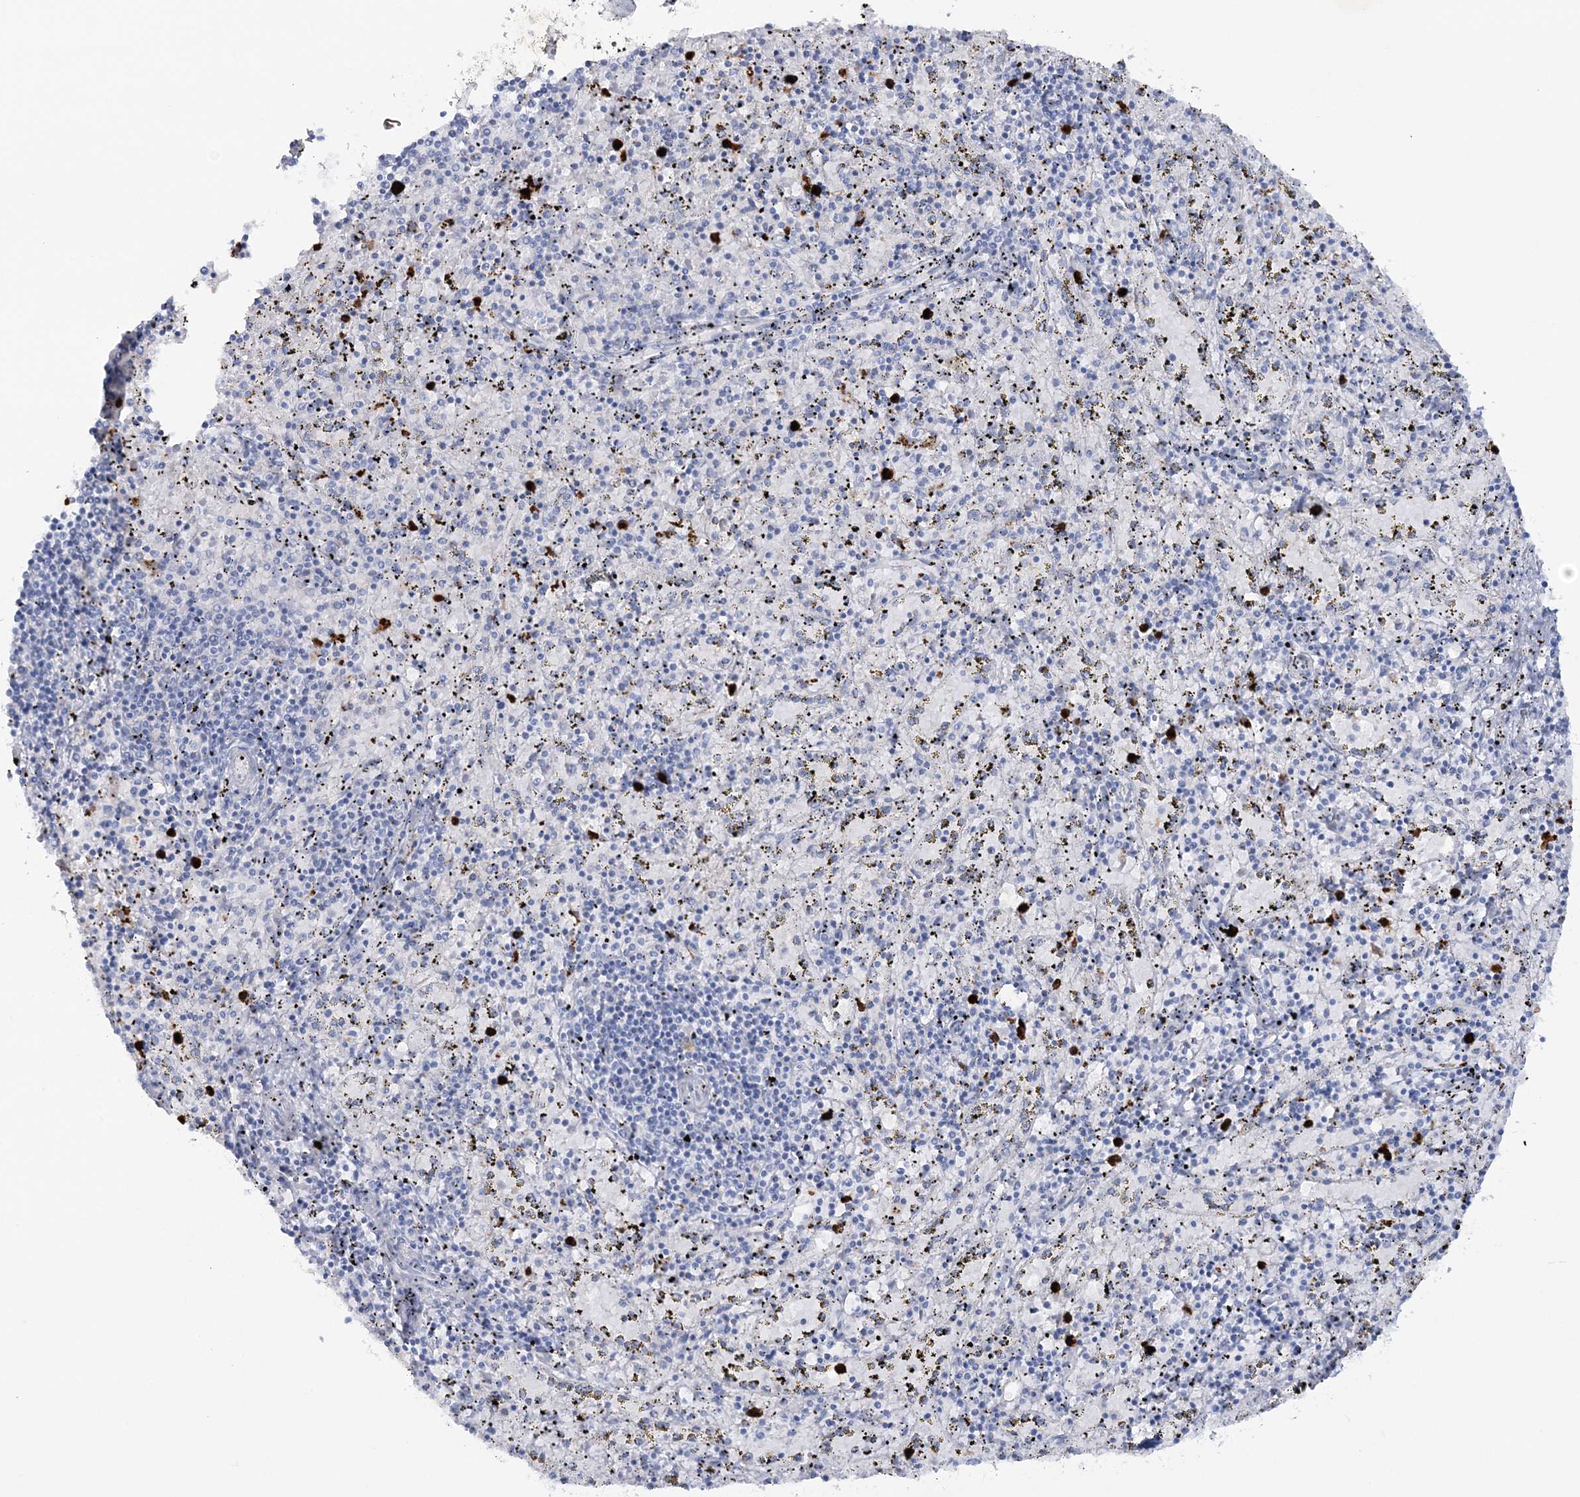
{"staining": {"intensity": "negative", "quantity": "none", "location": "none"}, "tissue": "spleen", "cell_type": "Cells in red pulp", "image_type": "normal", "snomed": [{"axis": "morphology", "description": "Normal tissue, NOS"}, {"axis": "topography", "description": "Spleen"}], "caption": "Protein analysis of unremarkable spleen shows no significant positivity in cells in red pulp.", "gene": "WDSUB1", "patient": {"sex": "male", "age": 11}}